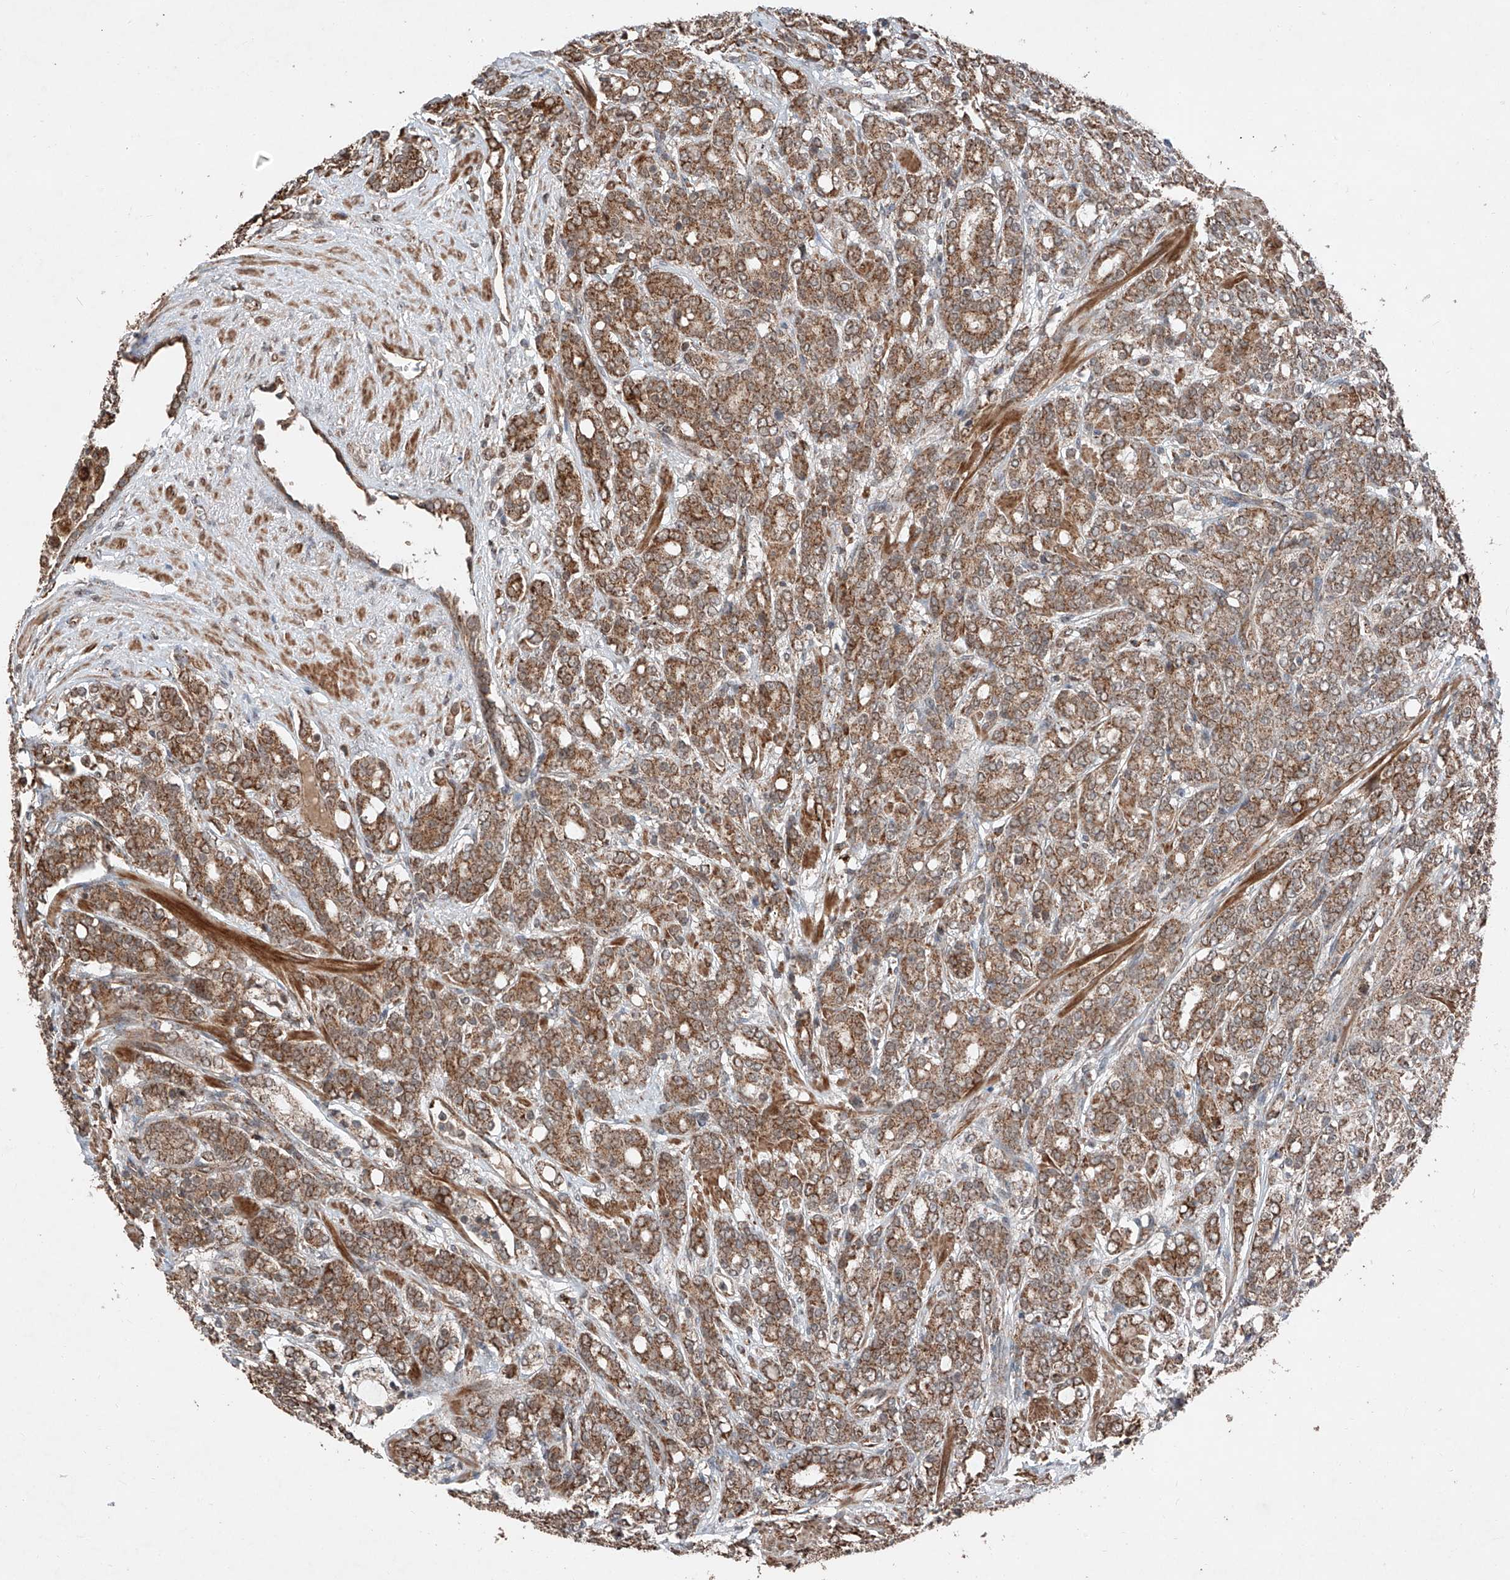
{"staining": {"intensity": "moderate", "quantity": ">75%", "location": "cytoplasmic/membranous"}, "tissue": "prostate cancer", "cell_type": "Tumor cells", "image_type": "cancer", "snomed": [{"axis": "morphology", "description": "Adenocarcinoma, High grade"}, {"axis": "topography", "description": "Prostate"}], "caption": "This is a photomicrograph of immunohistochemistry (IHC) staining of prostate cancer (adenocarcinoma (high-grade)), which shows moderate staining in the cytoplasmic/membranous of tumor cells.", "gene": "ZSCAN29", "patient": {"sex": "male", "age": 62}}